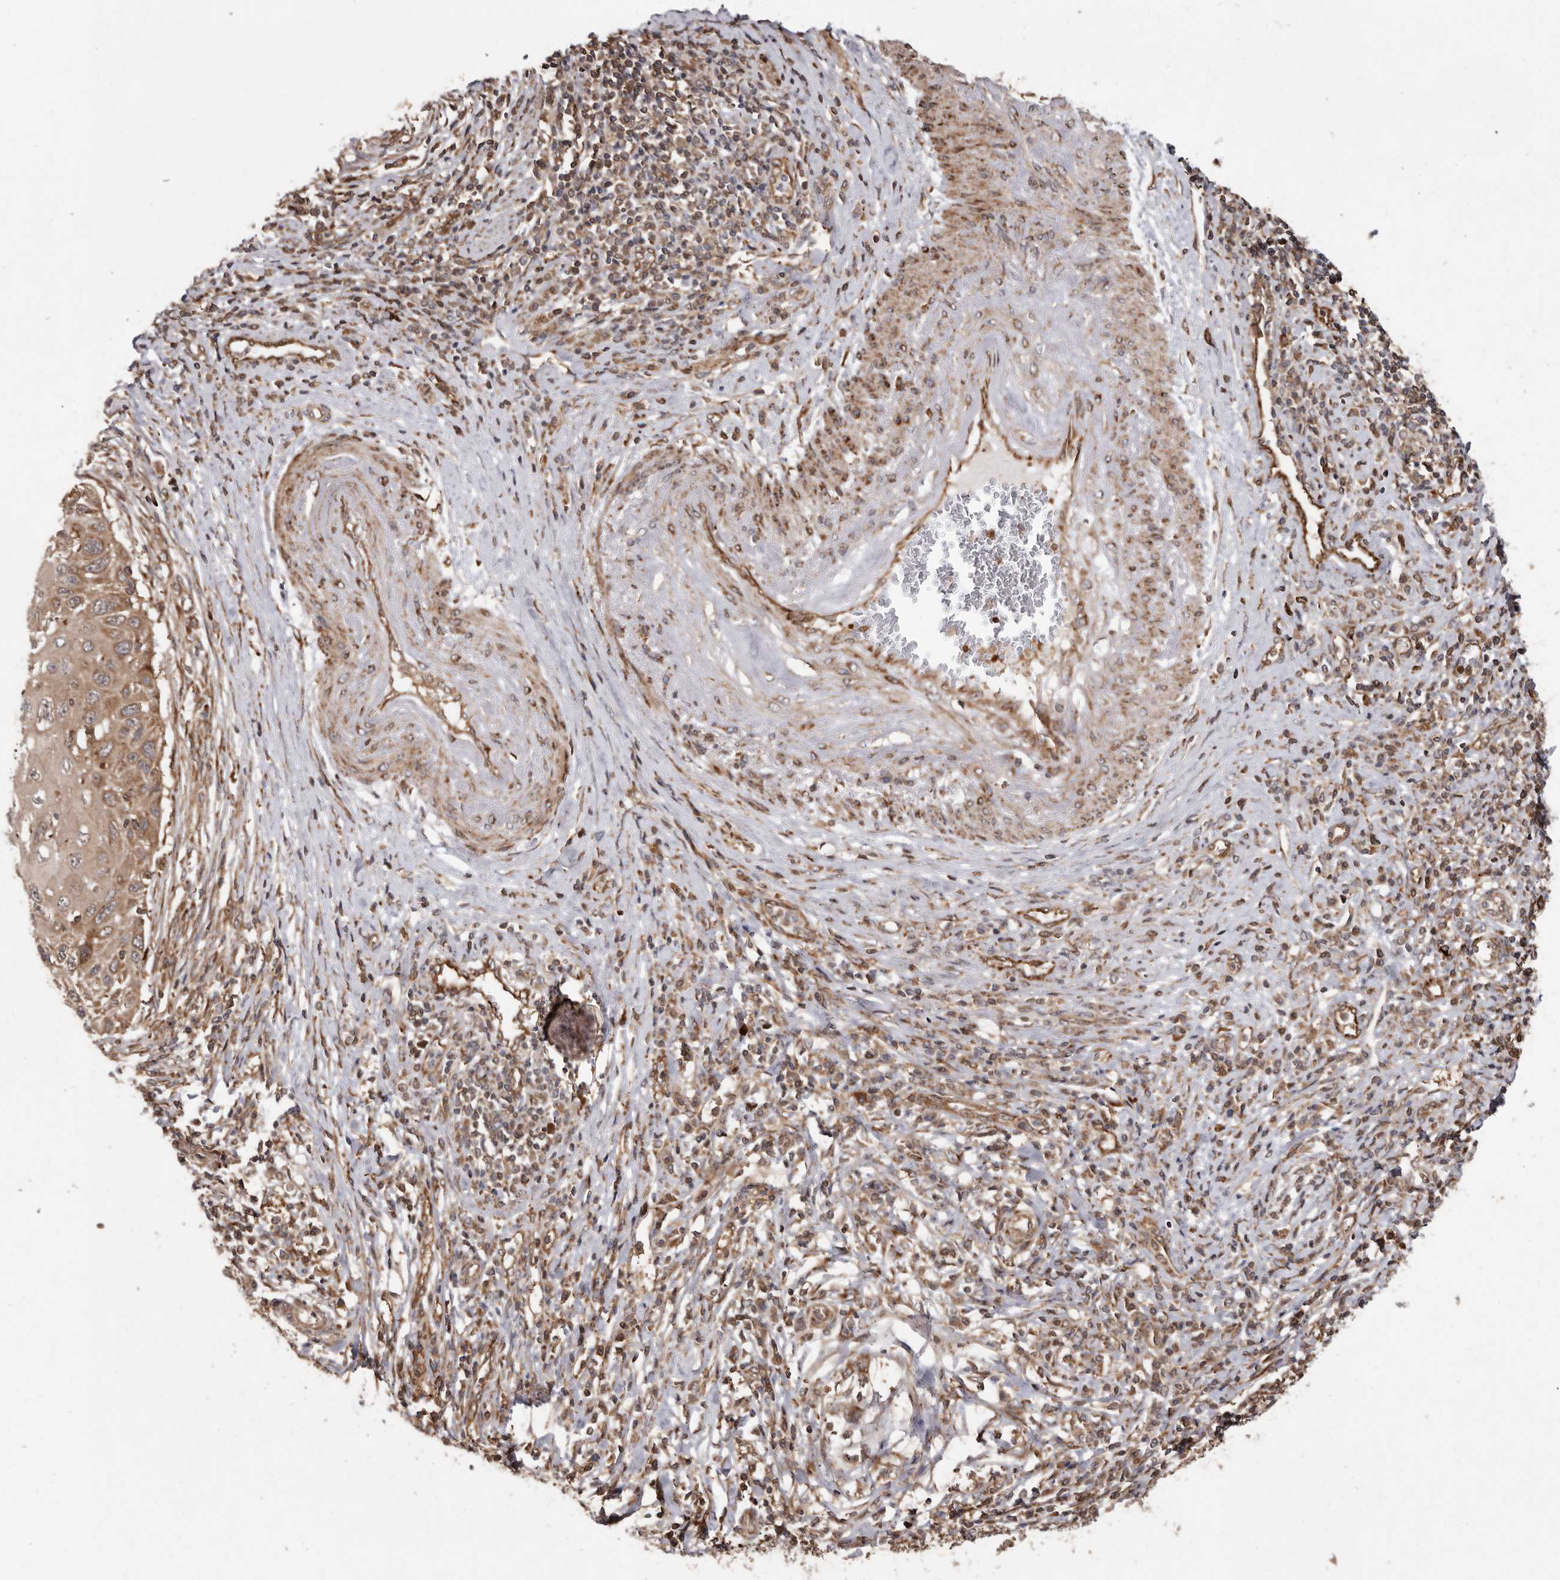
{"staining": {"intensity": "moderate", "quantity": ">75%", "location": "cytoplasmic/membranous"}, "tissue": "cervical cancer", "cell_type": "Tumor cells", "image_type": "cancer", "snomed": [{"axis": "morphology", "description": "Squamous cell carcinoma, NOS"}, {"axis": "topography", "description": "Cervix"}], "caption": "About >75% of tumor cells in human squamous cell carcinoma (cervical) exhibit moderate cytoplasmic/membranous protein expression as visualized by brown immunohistochemical staining.", "gene": "FLAD1", "patient": {"sex": "female", "age": 70}}